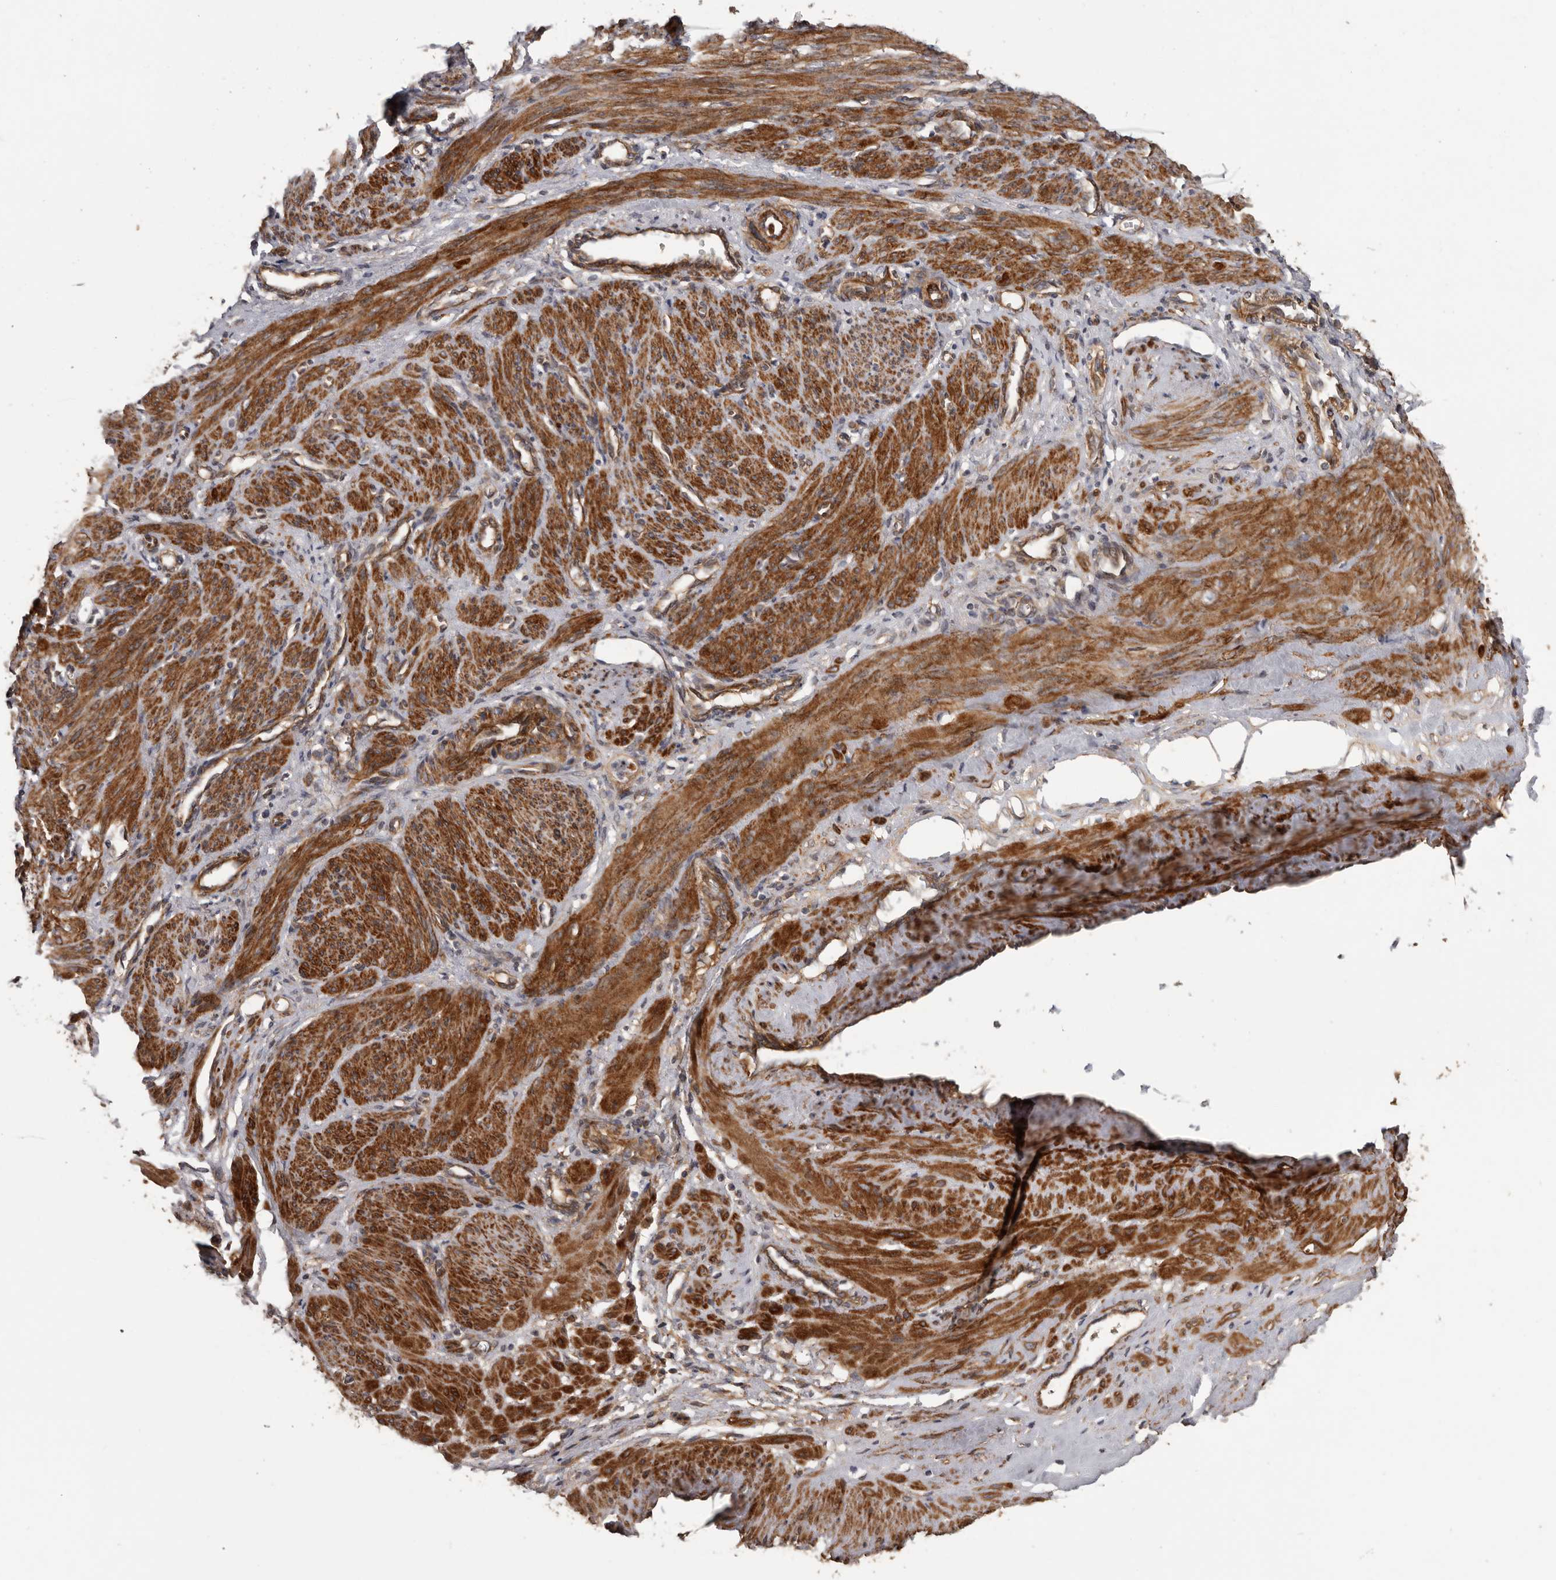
{"staining": {"intensity": "moderate", "quantity": ">75%", "location": "cytoplasmic/membranous"}, "tissue": "smooth muscle", "cell_type": "Smooth muscle cells", "image_type": "normal", "snomed": [{"axis": "morphology", "description": "Normal tissue, NOS"}, {"axis": "topography", "description": "Endometrium"}], "caption": "DAB (3,3'-diaminobenzidine) immunohistochemical staining of normal smooth muscle exhibits moderate cytoplasmic/membranous protein staining in approximately >75% of smooth muscle cells.", "gene": "ARHGEF5", "patient": {"sex": "female", "age": 33}}